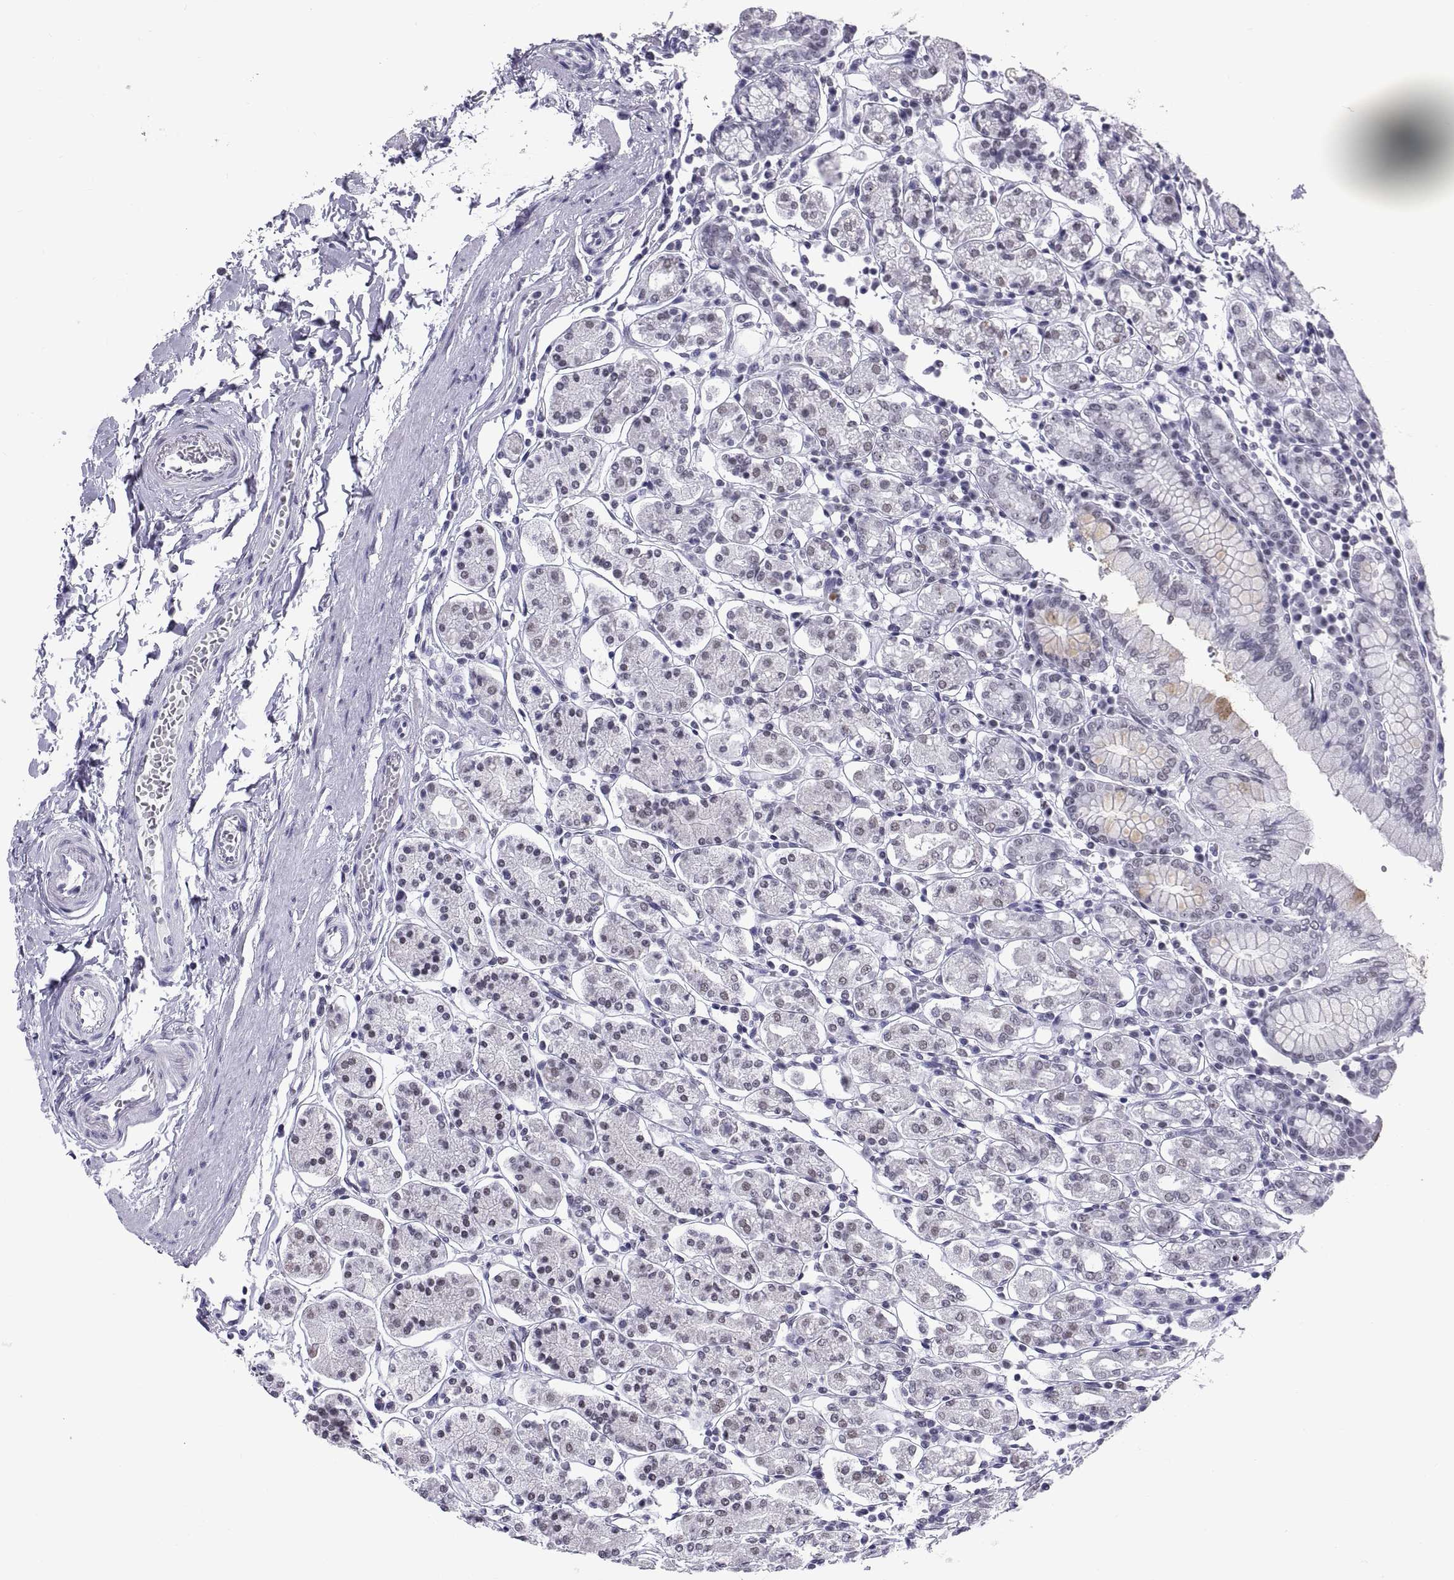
{"staining": {"intensity": "weak", "quantity": "25%-75%", "location": "nuclear"}, "tissue": "stomach", "cell_type": "Glandular cells", "image_type": "normal", "snomed": [{"axis": "morphology", "description": "Normal tissue, NOS"}, {"axis": "topography", "description": "Stomach, upper"}, {"axis": "topography", "description": "Stomach"}], "caption": "Weak nuclear staining is seen in approximately 25%-75% of glandular cells in unremarkable stomach.", "gene": "NEUROD6", "patient": {"sex": "male", "age": 62}}